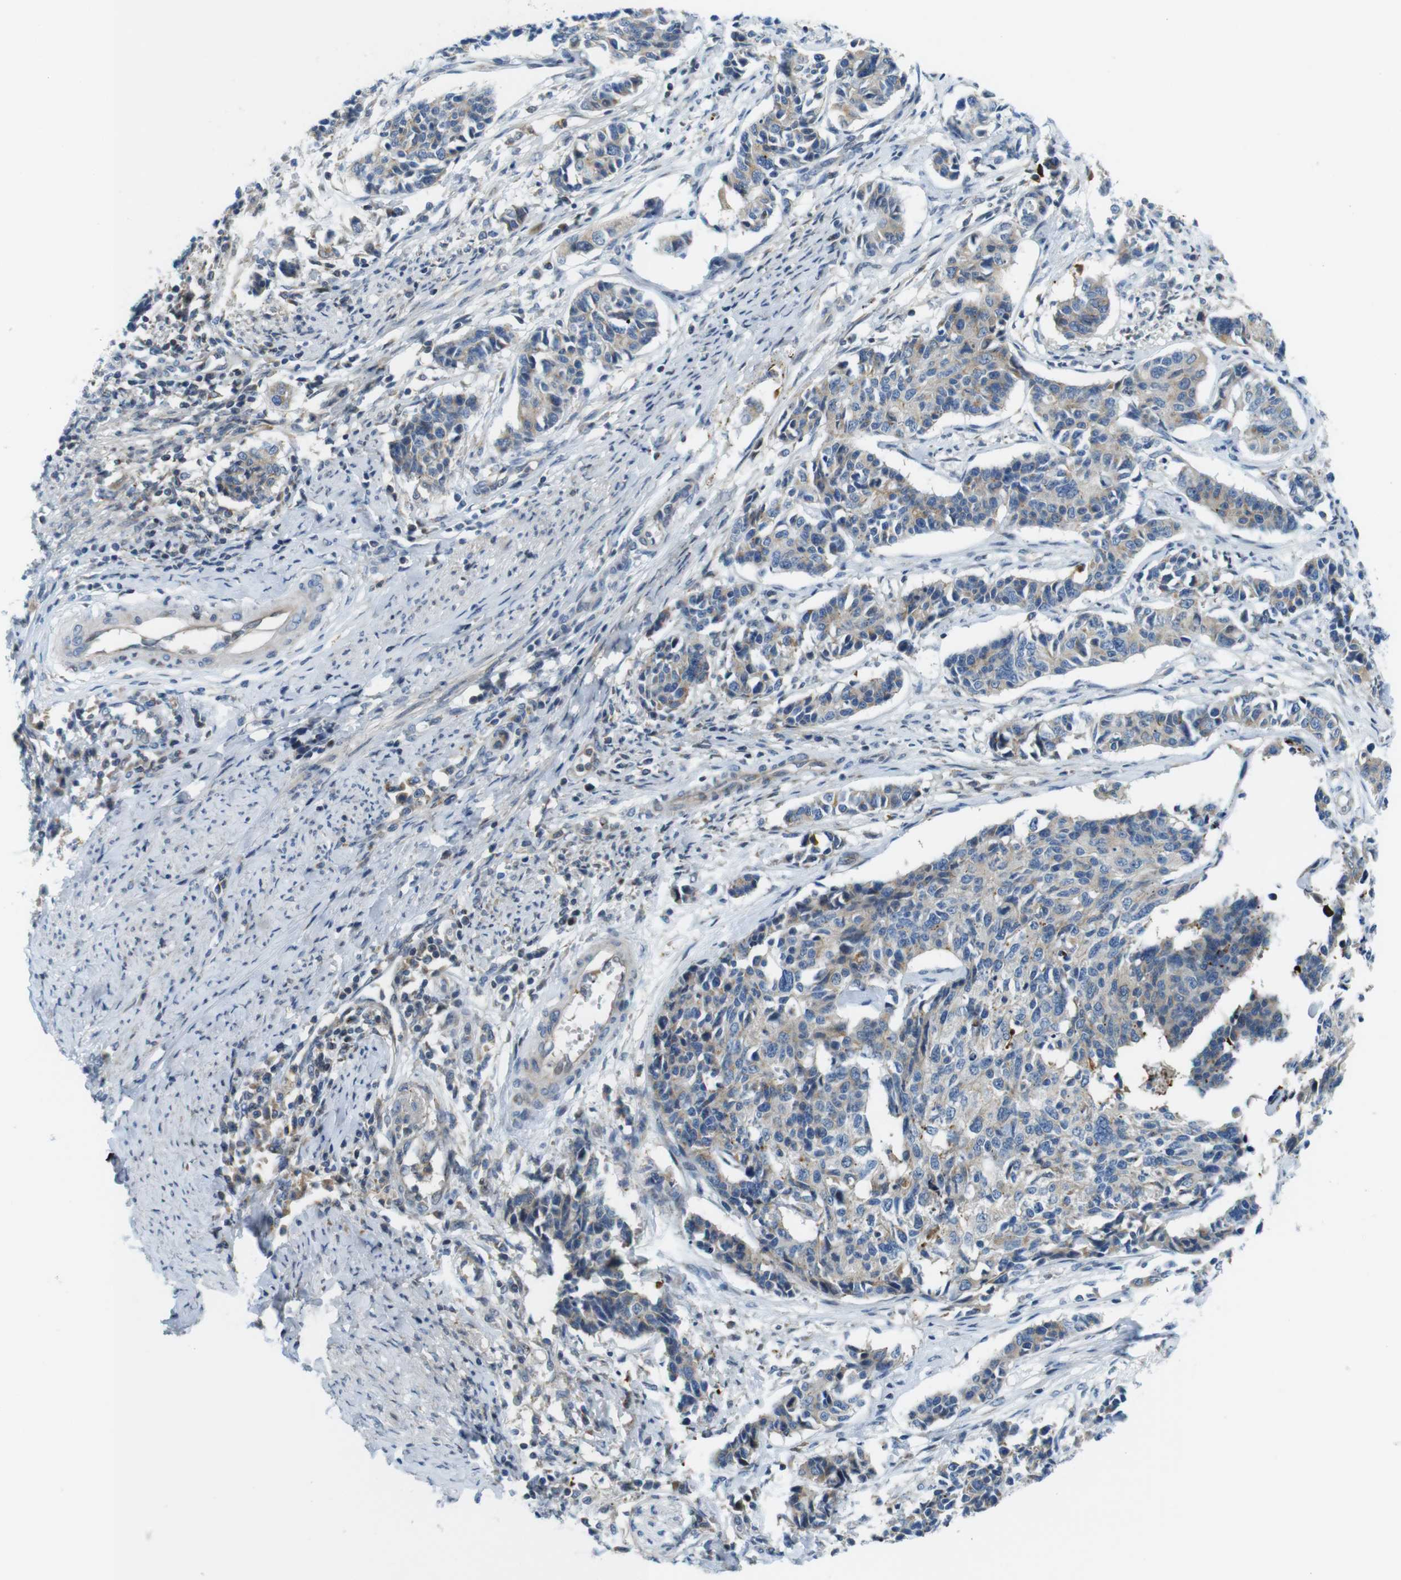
{"staining": {"intensity": "weak", "quantity": "25%-75%", "location": "cytoplasmic/membranous"}, "tissue": "cervical cancer", "cell_type": "Tumor cells", "image_type": "cancer", "snomed": [{"axis": "morphology", "description": "Normal tissue, NOS"}, {"axis": "morphology", "description": "Squamous cell carcinoma, NOS"}, {"axis": "topography", "description": "Cervix"}], "caption": "Weak cytoplasmic/membranous expression is present in about 25%-75% of tumor cells in cervical cancer. (DAB (3,3'-diaminobenzidine) IHC with brightfield microscopy, high magnification).", "gene": "ZDHHC3", "patient": {"sex": "female", "age": 35}}